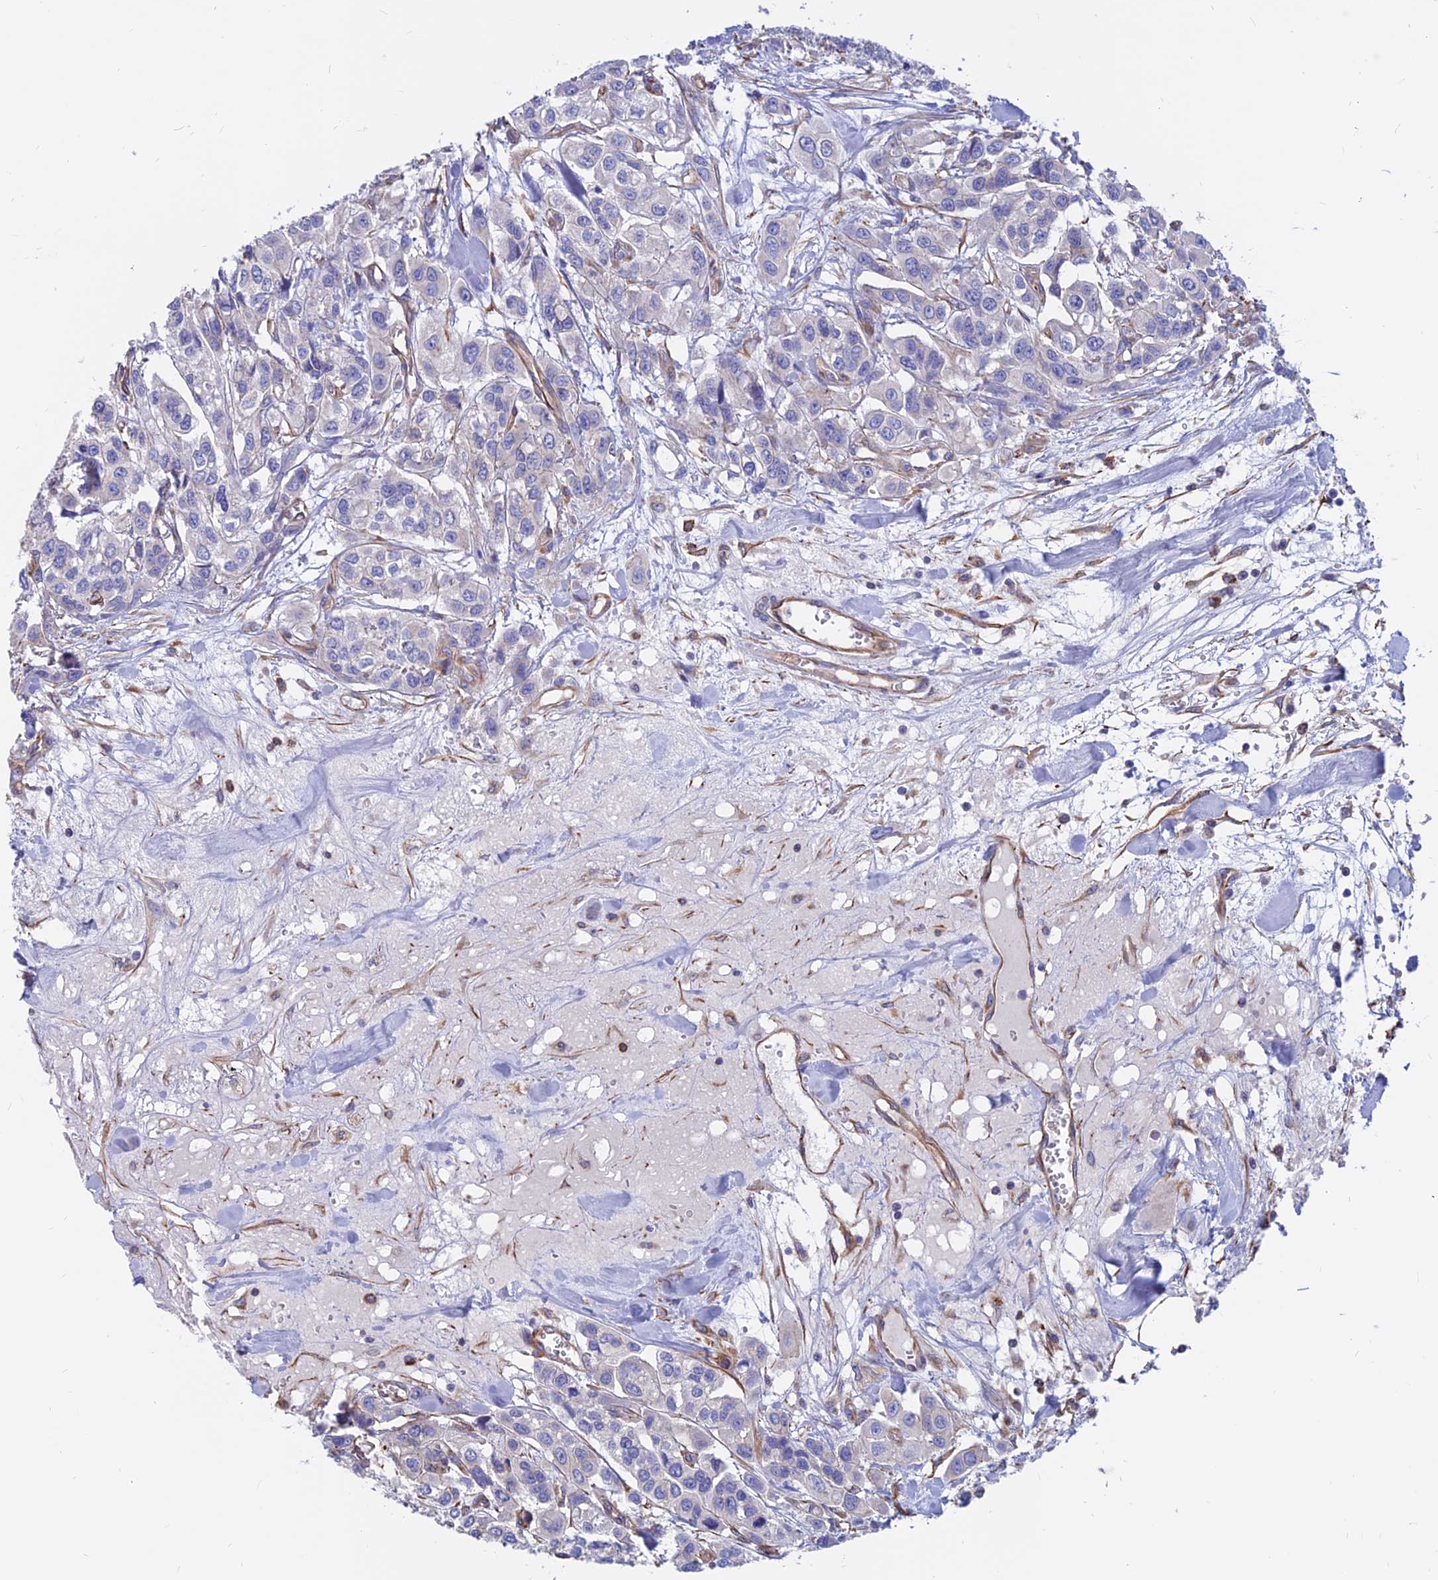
{"staining": {"intensity": "negative", "quantity": "none", "location": "none"}, "tissue": "urothelial cancer", "cell_type": "Tumor cells", "image_type": "cancer", "snomed": [{"axis": "morphology", "description": "Urothelial carcinoma, High grade"}, {"axis": "topography", "description": "Urinary bladder"}], "caption": "Human high-grade urothelial carcinoma stained for a protein using IHC demonstrates no expression in tumor cells.", "gene": "CDK18", "patient": {"sex": "male", "age": 67}}